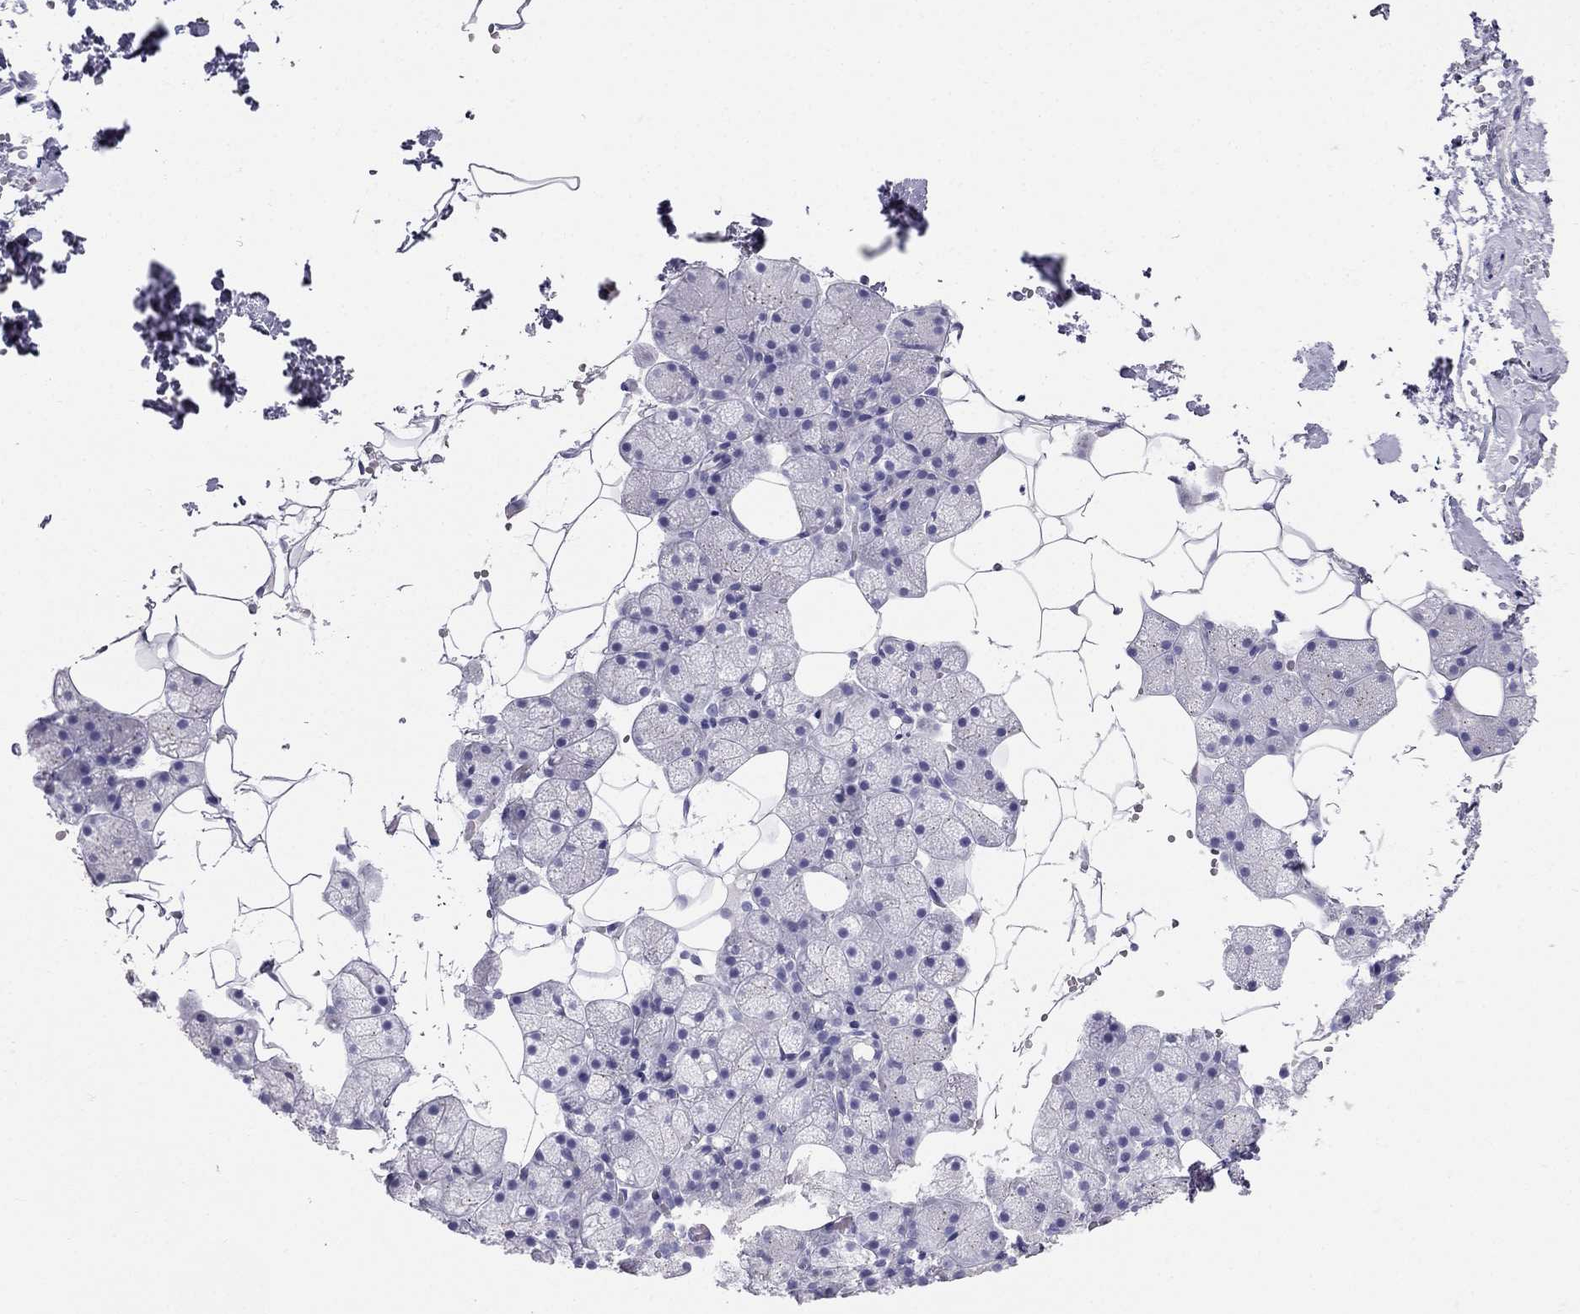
{"staining": {"intensity": "negative", "quantity": "none", "location": "none"}, "tissue": "salivary gland", "cell_type": "Glandular cells", "image_type": "normal", "snomed": [{"axis": "morphology", "description": "Normal tissue, NOS"}, {"axis": "topography", "description": "Salivary gland"}], "caption": "Immunohistochemical staining of benign salivary gland displays no significant expression in glandular cells. Brightfield microscopy of immunohistochemistry (IHC) stained with DAB (3,3'-diaminobenzidine) (brown) and hematoxylin (blue), captured at high magnification.", "gene": "RFLNA", "patient": {"sex": "male", "age": 38}}